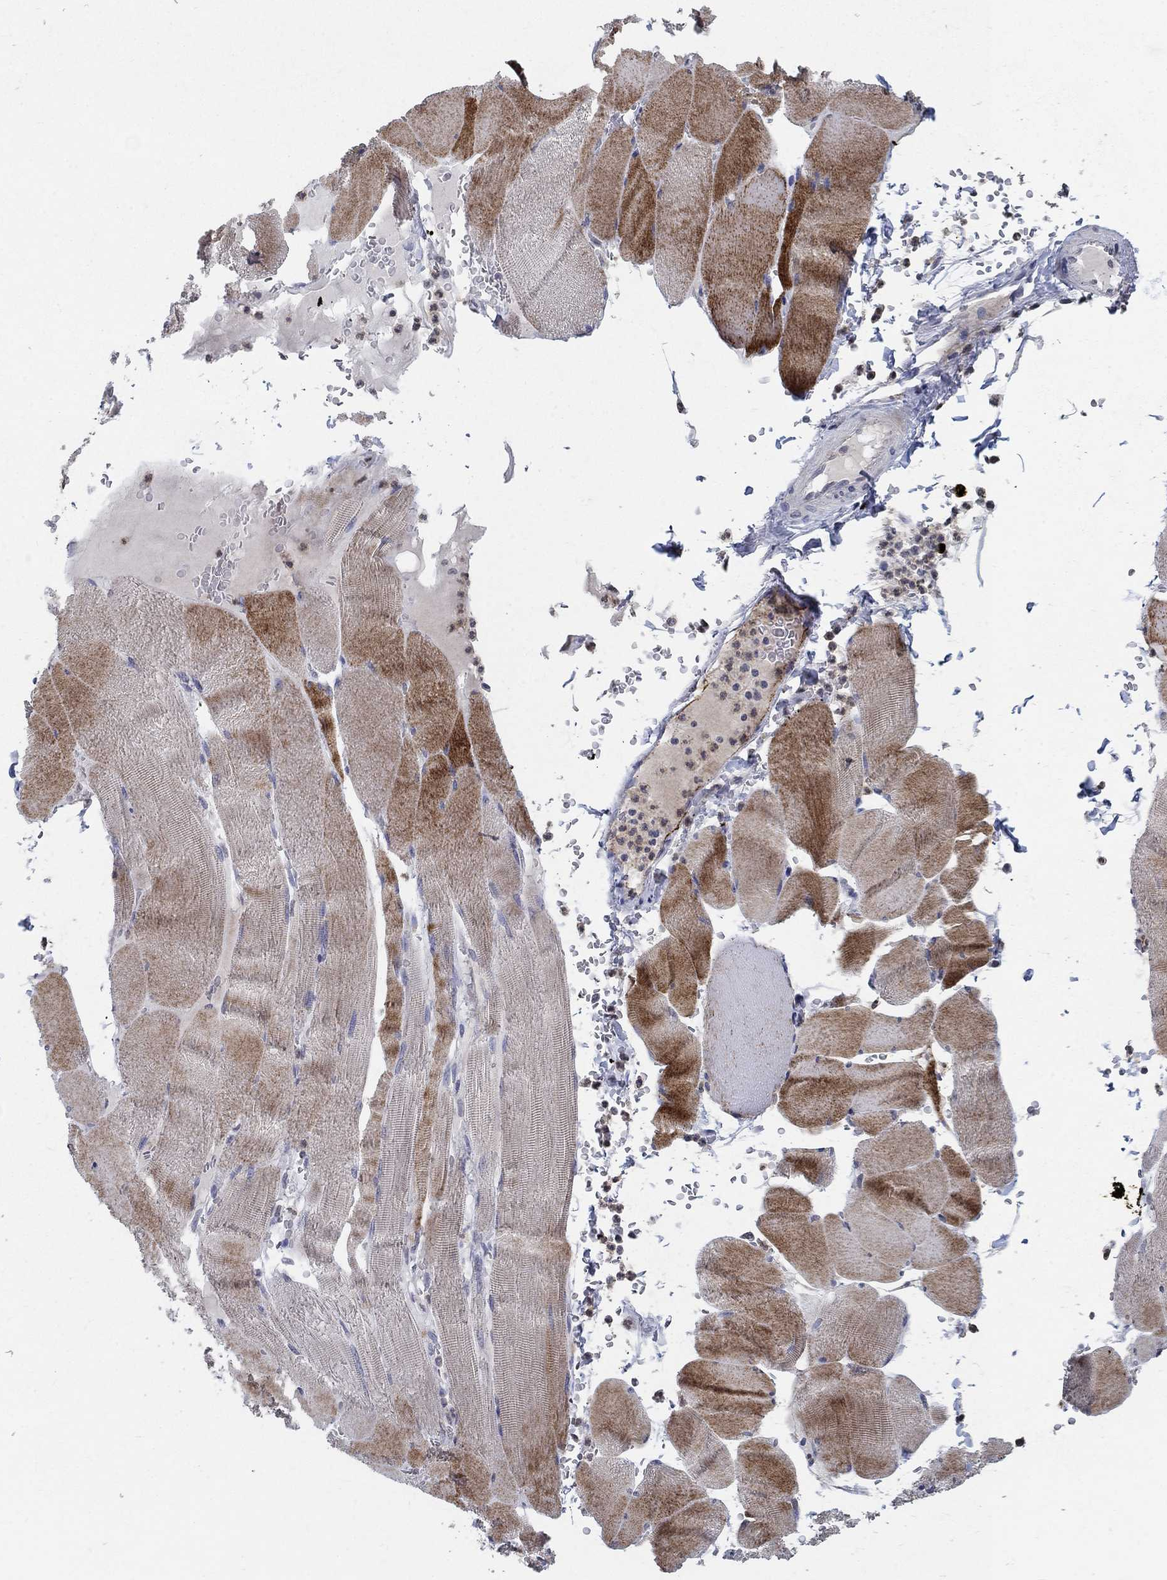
{"staining": {"intensity": "moderate", "quantity": "25%-75%", "location": "cytoplasmic/membranous"}, "tissue": "skeletal muscle", "cell_type": "Myocytes", "image_type": "normal", "snomed": [{"axis": "morphology", "description": "Normal tissue, NOS"}, {"axis": "topography", "description": "Skeletal muscle"}], "caption": "Immunohistochemistry (DAB (3,3'-diaminobenzidine)) staining of unremarkable human skeletal muscle displays moderate cytoplasmic/membranous protein staining in approximately 25%-75% of myocytes. The protein is stained brown, and the nuclei are stained in blue (DAB (3,3'-diaminobenzidine) IHC with brightfield microscopy, high magnification).", "gene": "TINAG", "patient": {"sex": "male", "age": 56}}